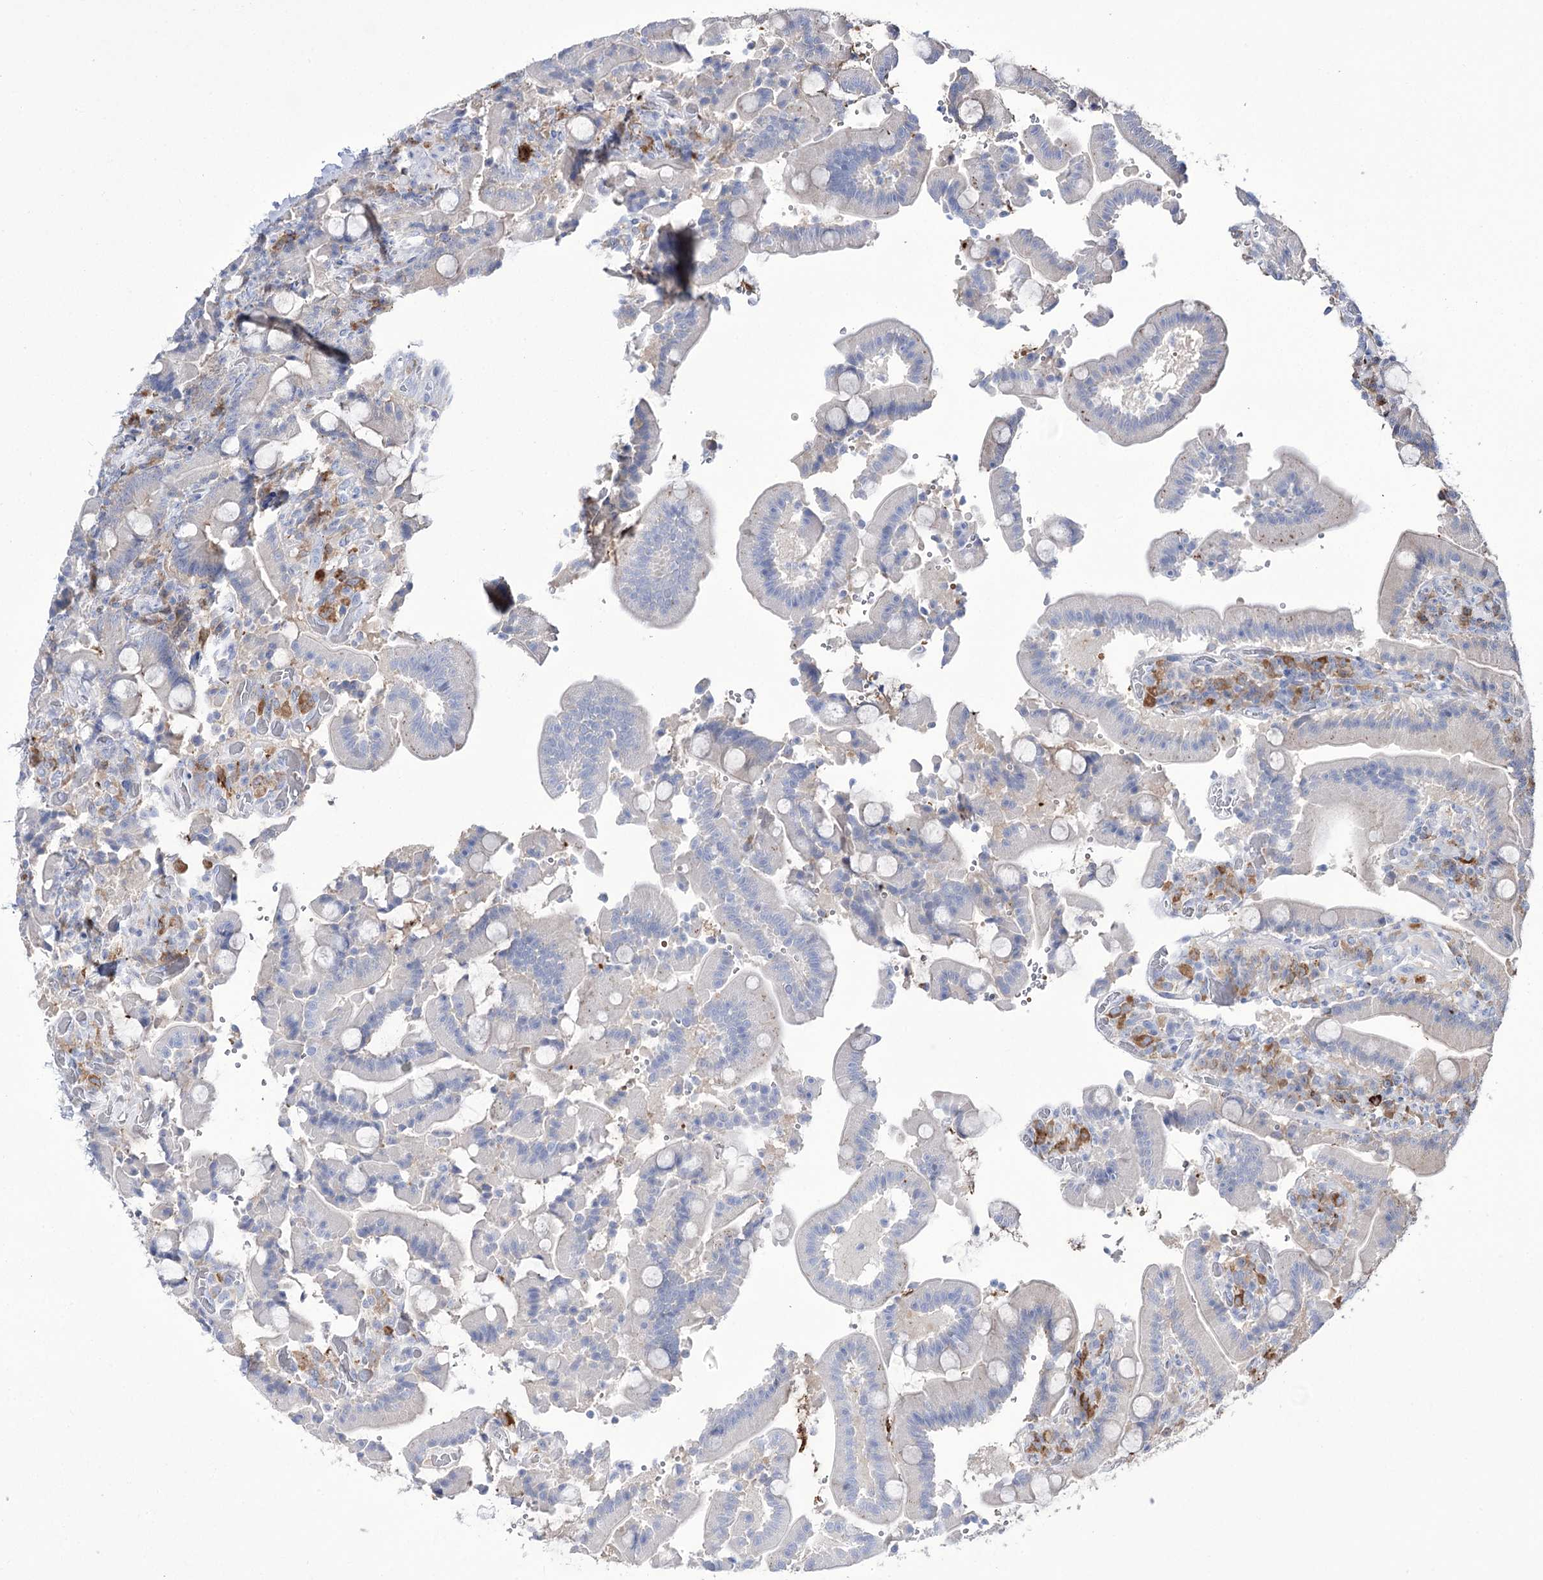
{"staining": {"intensity": "weak", "quantity": "<25%", "location": "cytoplasmic/membranous"}, "tissue": "duodenum", "cell_type": "Glandular cells", "image_type": "normal", "snomed": [{"axis": "morphology", "description": "Normal tissue, NOS"}, {"axis": "topography", "description": "Duodenum"}], "caption": "Immunohistochemical staining of benign duodenum demonstrates no significant staining in glandular cells.", "gene": "ZNF622", "patient": {"sex": "female", "age": 62}}